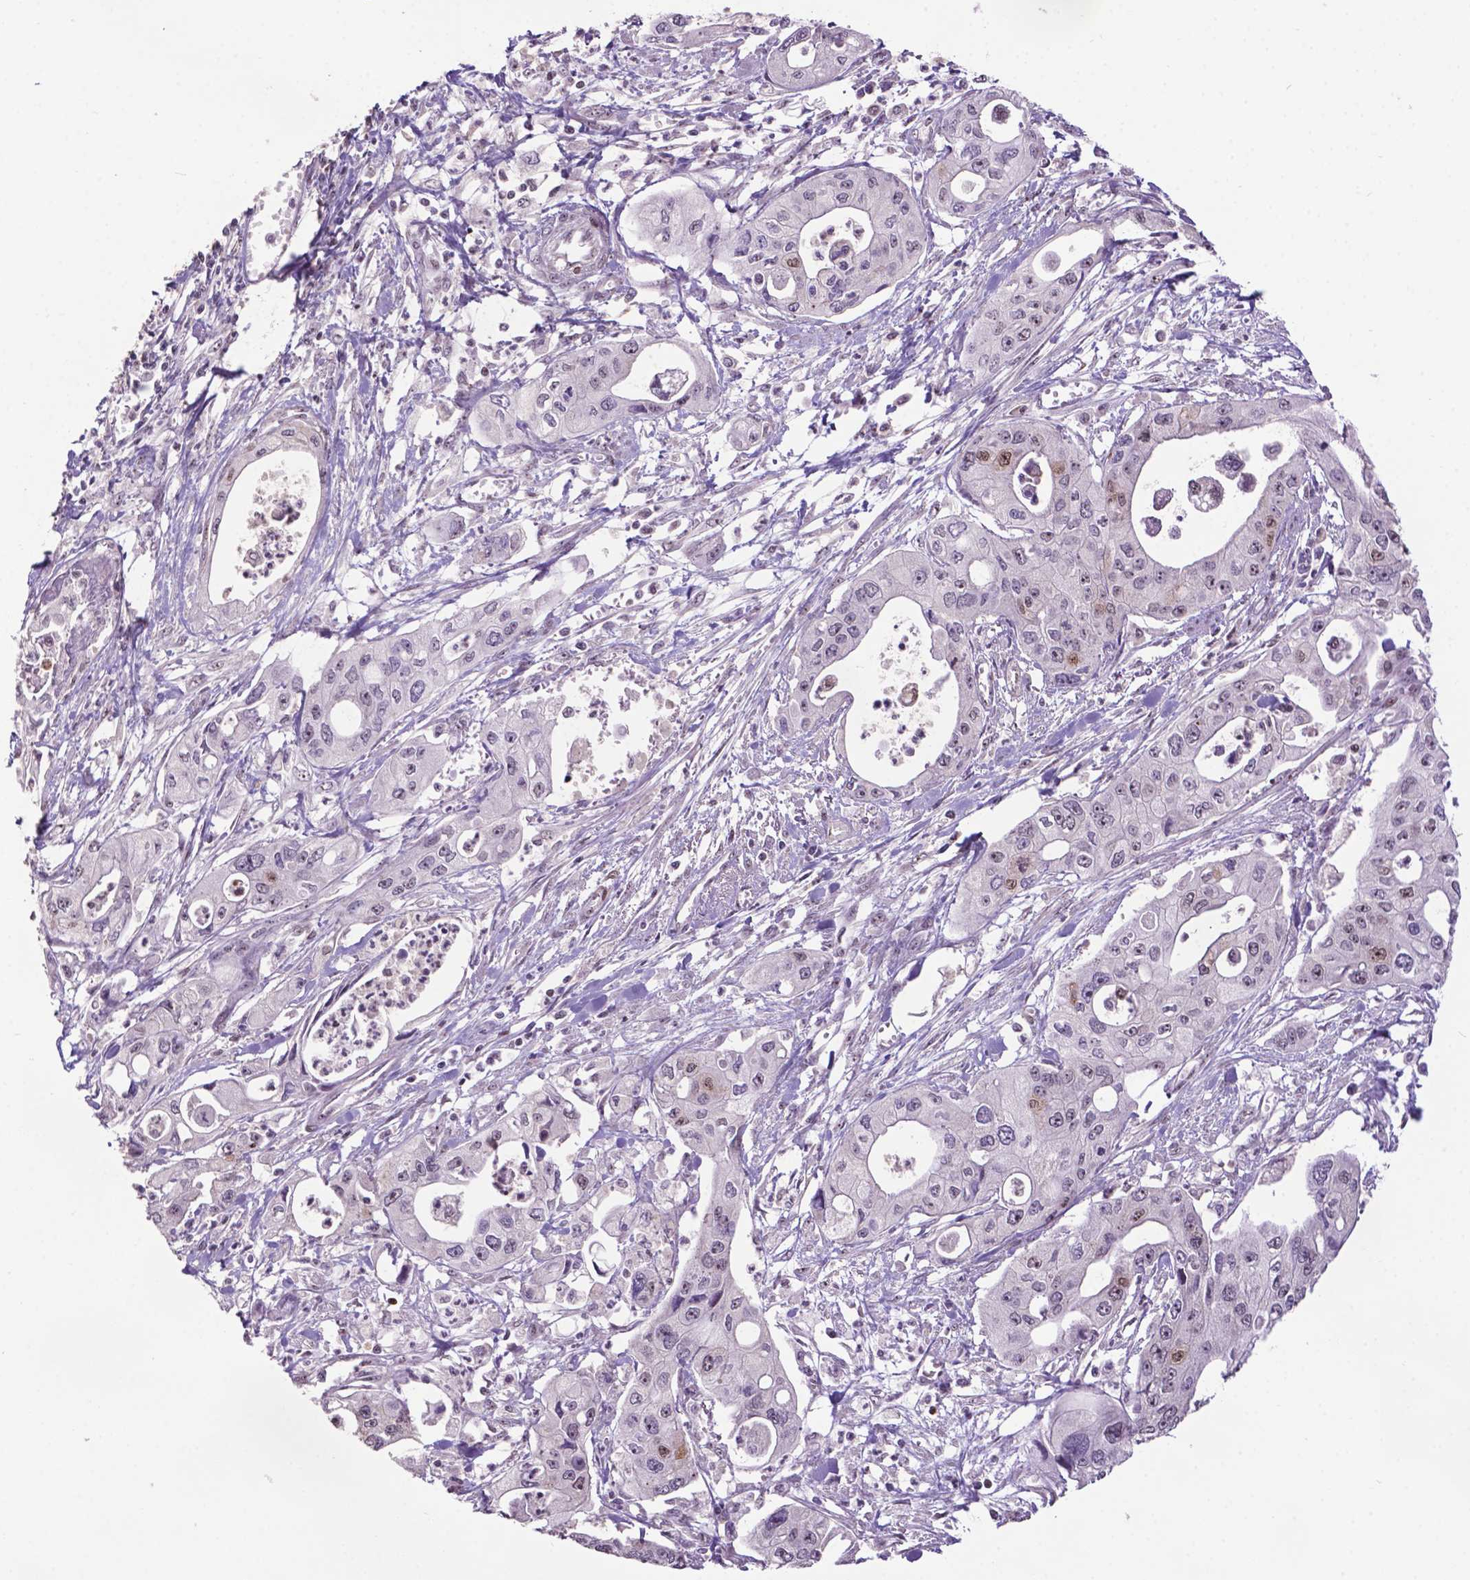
{"staining": {"intensity": "moderate", "quantity": "<25%", "location": "nuclear"}, "tissue": "pancreatic cancer", "cell_type": "Tumor cells", "image_type": "cancer", "snomed": [{"axis": "morphology", "description": "Adenocarcinoma, NOS"}, {"axis": "topography", "description": "Pancreas"}], "caption": "Immunohistochemical staining of human adenocarcinoma (pancreatic) reveals moderate nuclear protein expression in approximately <25% of tumor cells.", "gene": "CSNK2A1", "patient": {"sex": "male", "age": 70}}